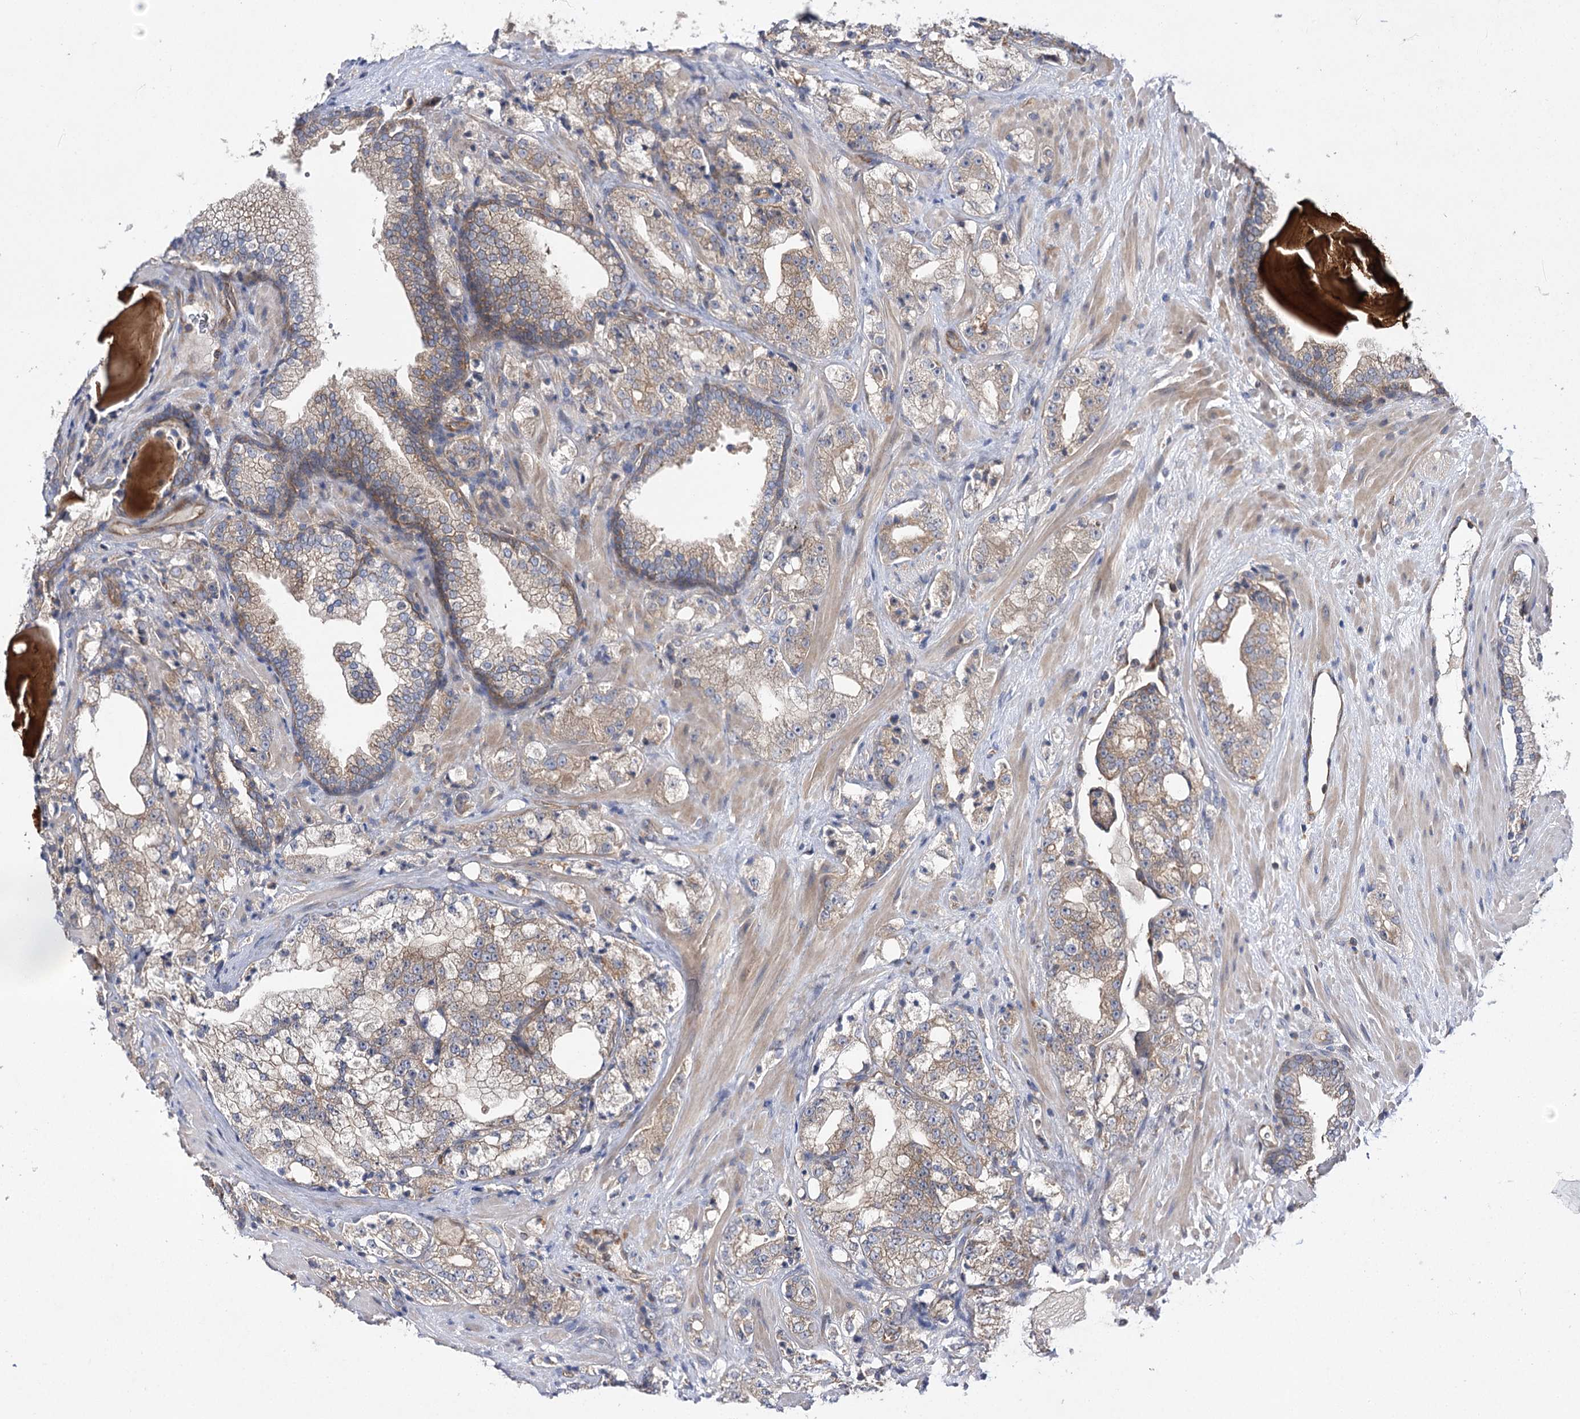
{"staining": {"intensity": "moderate", "quantity": "25%-75%", "location": "cytoplasmic/membranous"}, "tissue": "prostate cancer", "cell_type": "Tumor cells", "image_type": "cancer", "snomed": [{"axis": "morphology", "description": "Adenocarcinoma, High grade"}, {"axis": "topography", "description": "Prostate"}], "caption": "Brown immunohistochemical staining in high-grade adenocarcinoma (prostate) shows moderate cytoplasmic/membranous positivity in about 25%-75% of tumor cells. (IHC, brightfield microscopy, high magnification).", "gene": "BCR", "patient": {"sex": "male", "age": 64}}